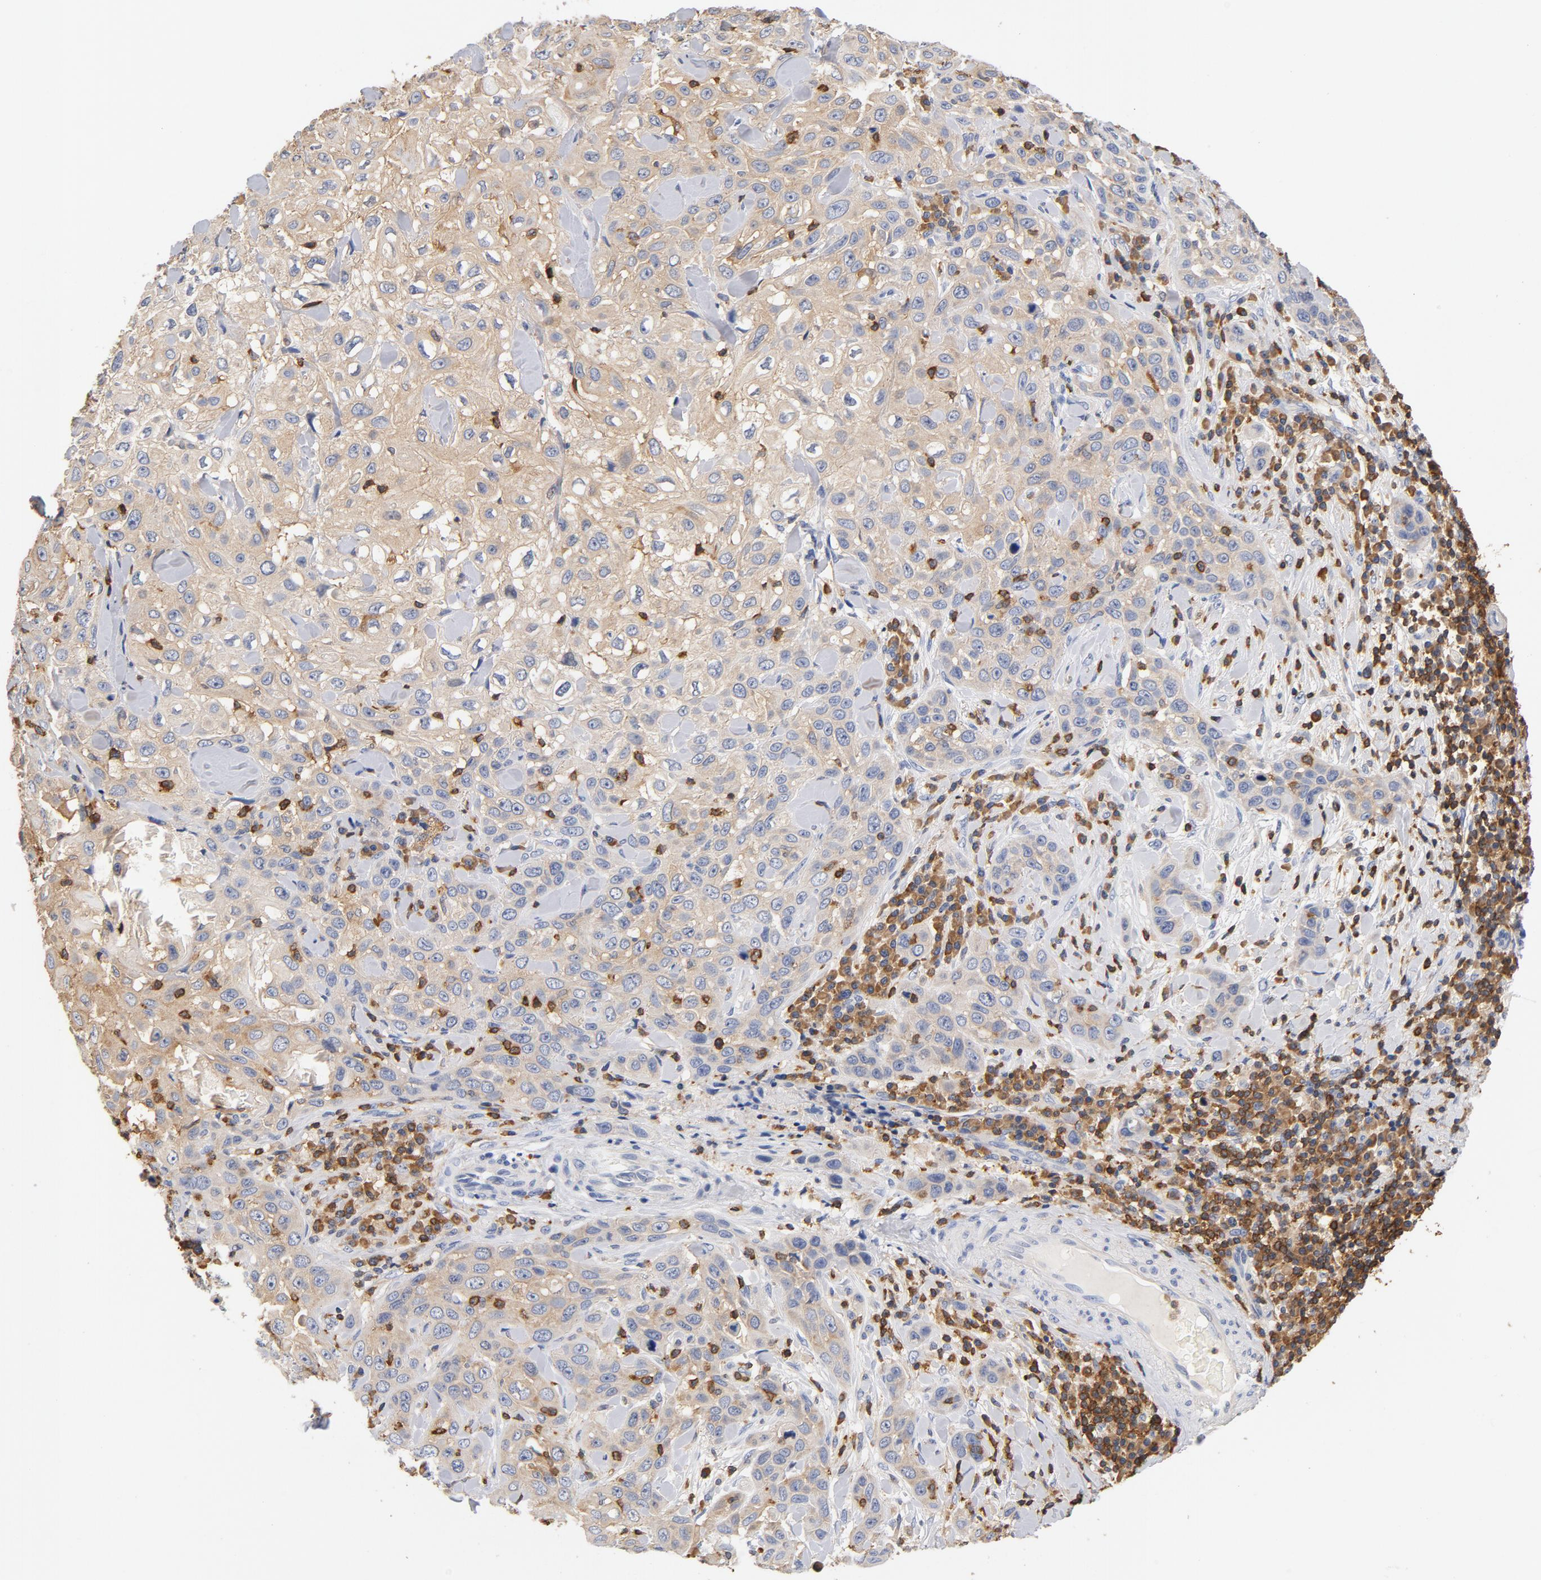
{"staining": {"intensity": "weak", "quantity": ">75%", "location": "cytoplasmic/membranous"}, "tissue": "skin cancer", "cell_type": "Tumor cells", "image_type": "cancer", "snomed": [{"axis": "morphology", "description": "Squamous cell carcinoma, NOS"}, {"axis": "topography", "description": "Skin"}], "caption": "An immunohistochemistry image of neoplastic tissue is shown. Protein staining in brown highlights weak cytoplasmic/membranous positivity in skin cancer (squamous cell carcinoma) within tumor cells.", "gene": "EZR", "patient": {"sex": "male", "age": 84}}